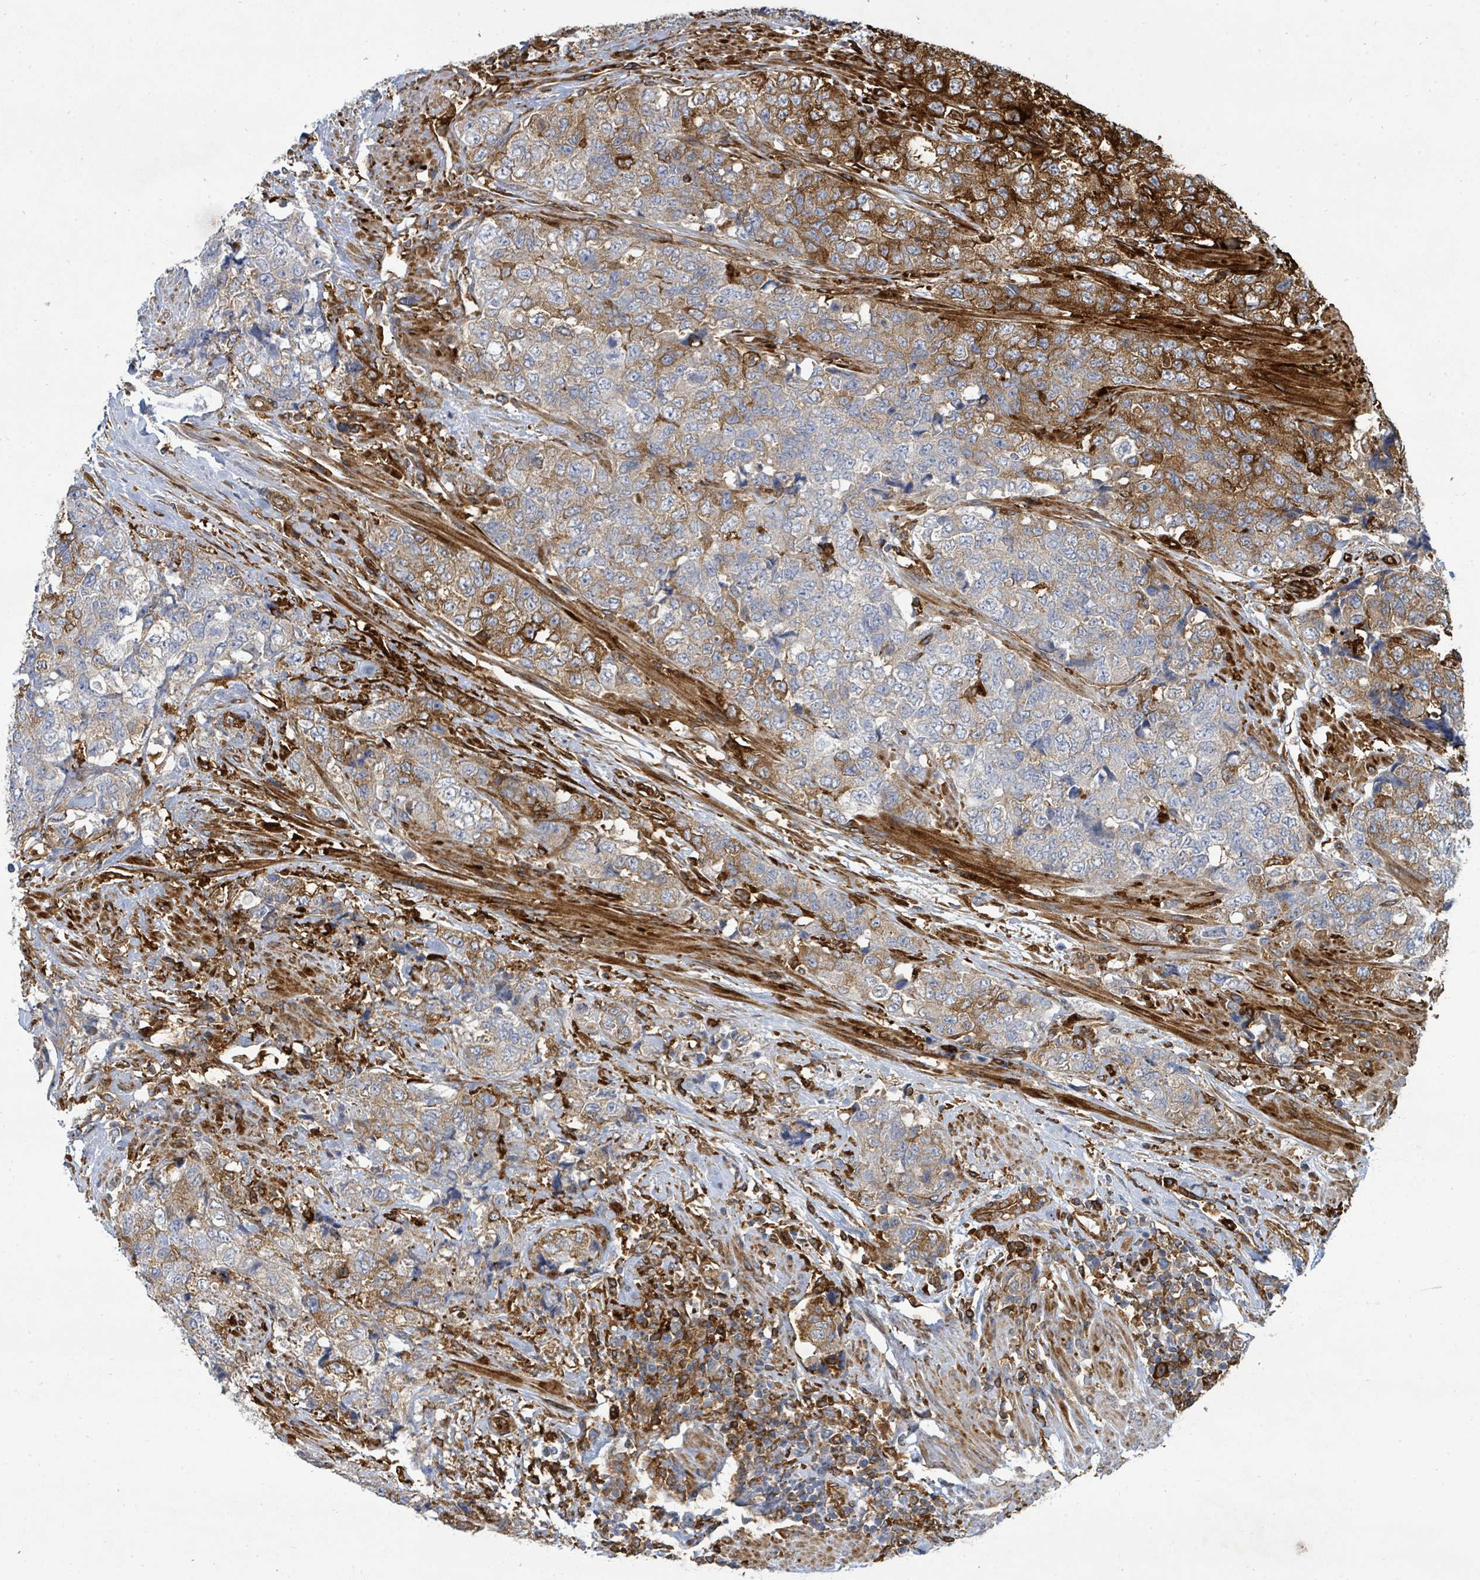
{"staining": {"intensity": "strong", "quantity": "<25%", "location": "cytoplasmic/membranous"}, "tissue": "urothelial cancer", "cell_type": "Tumor cells", "image_type": "cancer", "snomed": [{"axis": "morphology", "description": "Urothelial carcinoma, High grade"}, {"axis": "topography", "description": "Urinary bladder"}], "caption": "Approximately <25% of tumor cells in urothelial cancer show strong cytoplasmic/membranous protein expression as visualized by brown immunohistochemical staining.", "gene": "IFIT1", "patient": {"sex": "female", "age": 78}}